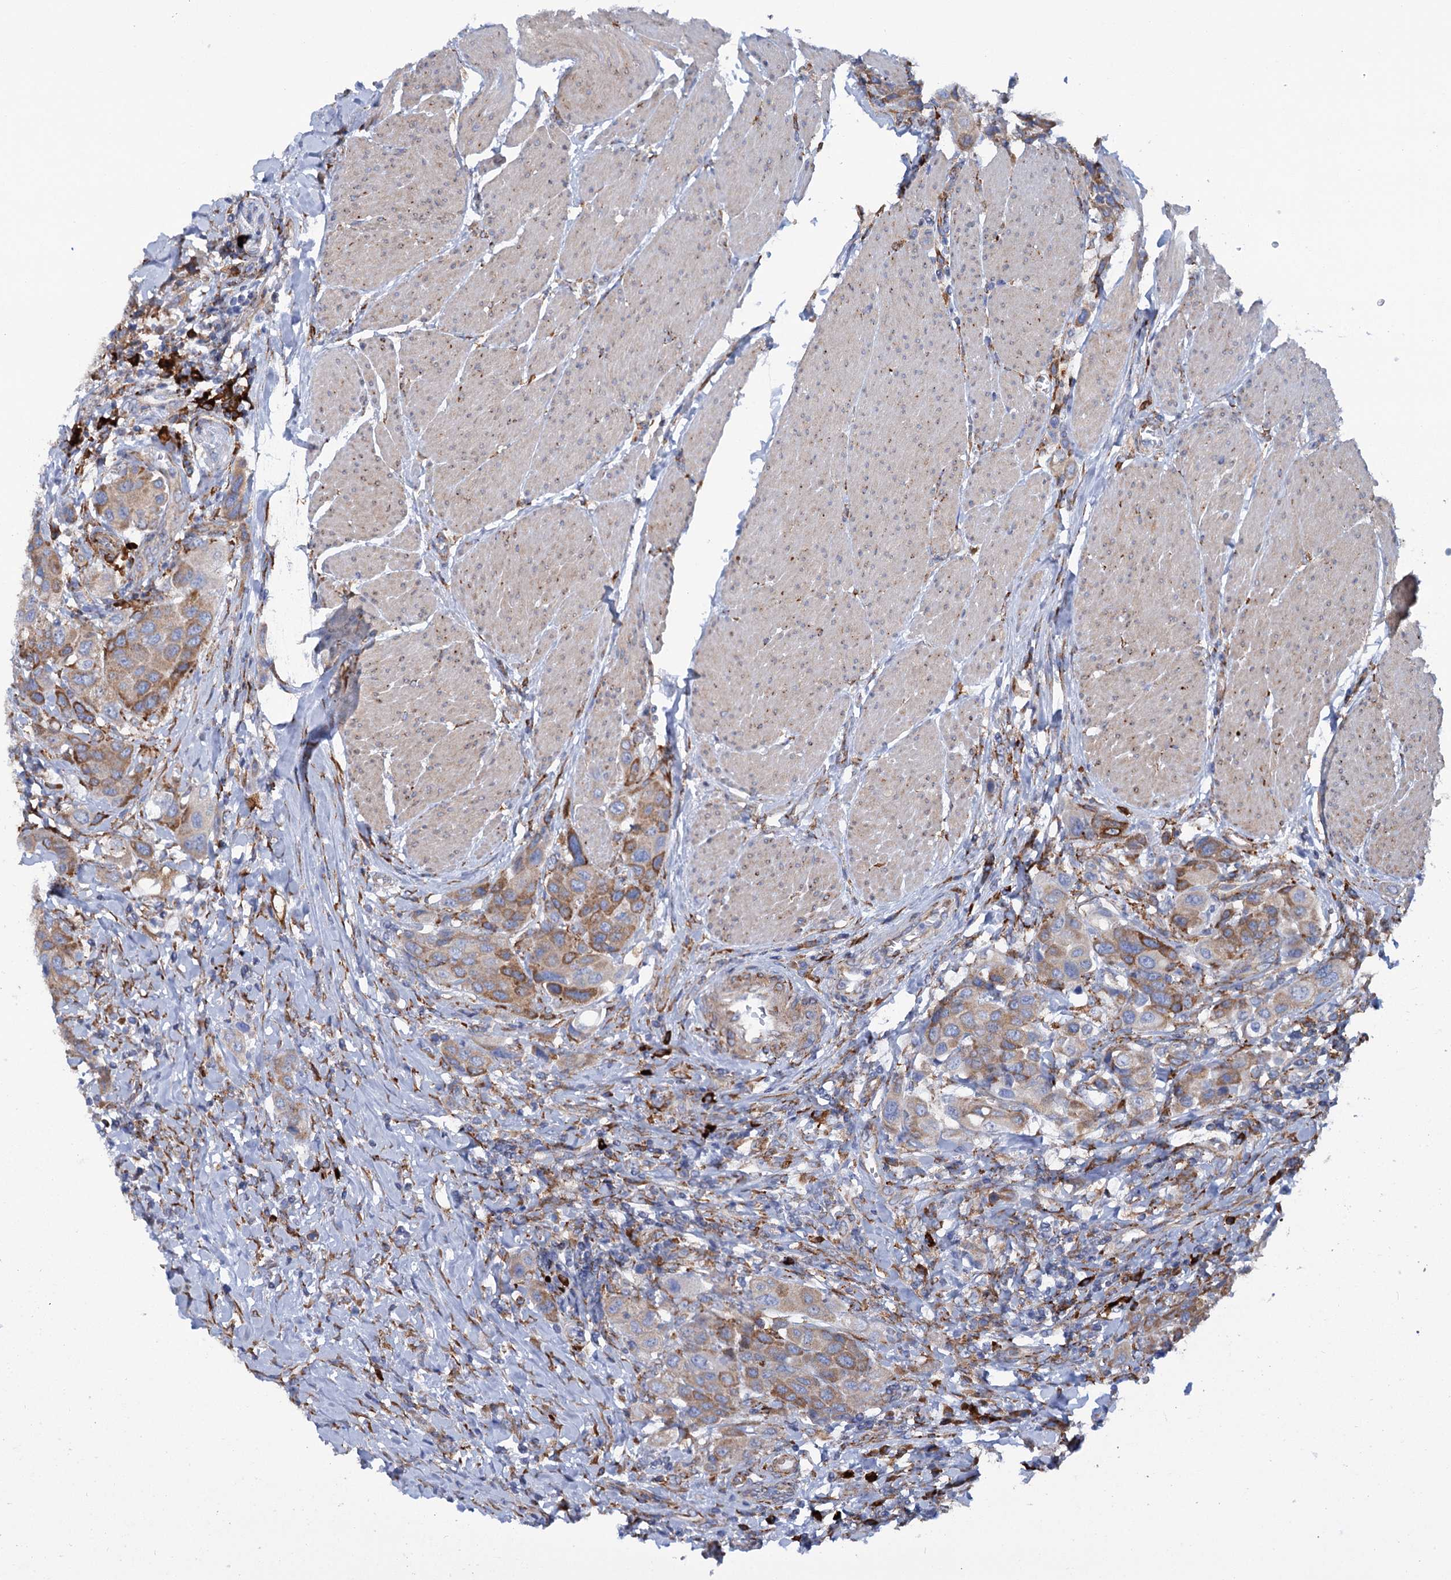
{"staining": {"intensity": "moderate", "quantity": ">75%", "location": "cytoplasmic/membranous"}, "tissue": "urothelial cancer", "cell_type": "Tumor cells", "image_type": "cancer", "snomed": [{"axis": "morphology", "description": "Urothelial carcinoma, High grade"}, {"axis": "topography", "description": "Urinary bladder"}], "caption": "Immunohistochemical staining of human urothelial cancer exhibits moderate cytoplasmic/membranous protein expression in approximately >75% of tumor cells.", "gene": "SHE", "patient": {"sex": "male", "age": 50}}